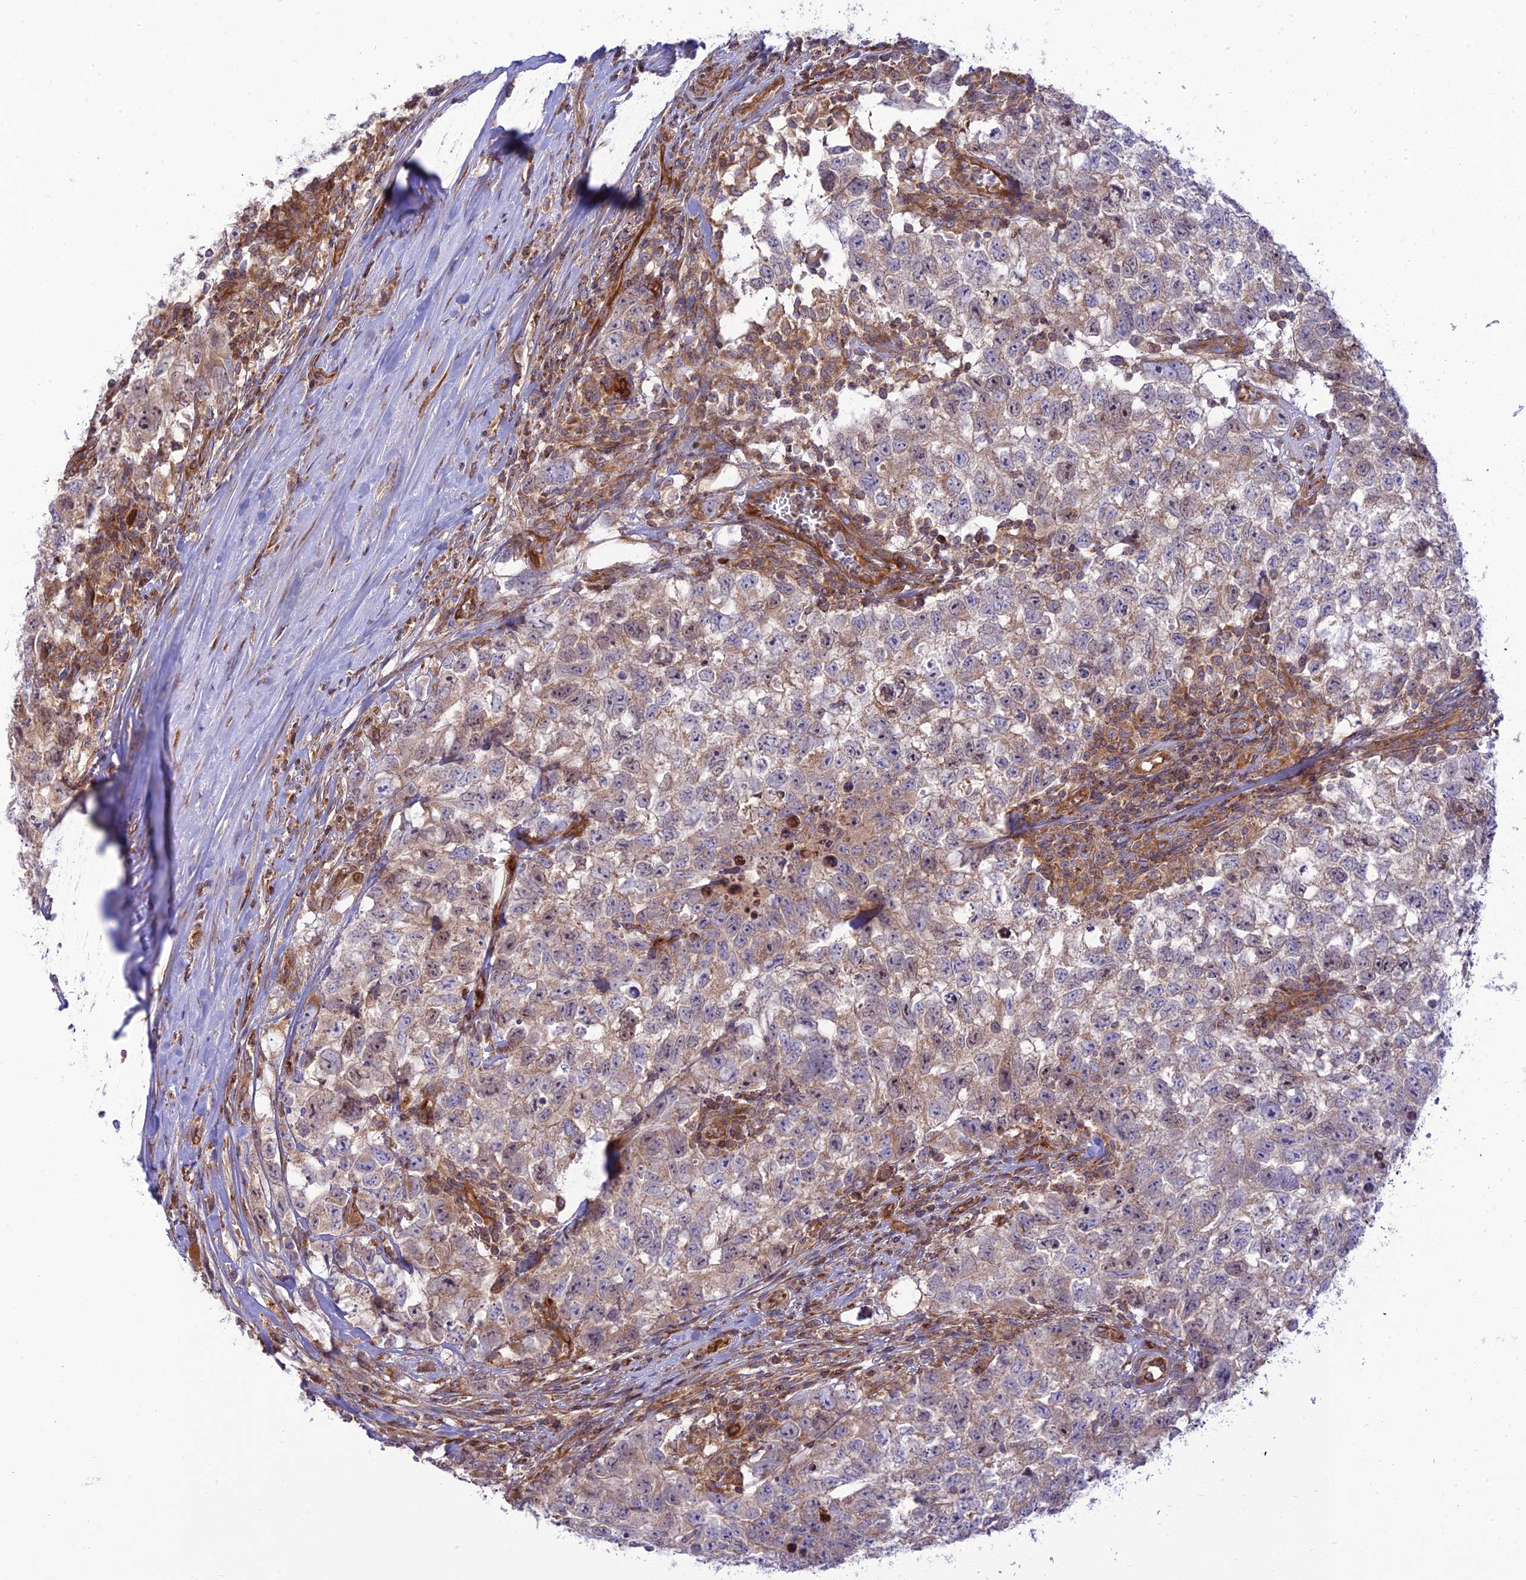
{"staining": {"intensity": "weak", "quantity": "25%-75%", "location": "cytoplasmic/membranous"}, "tissue": "testis cancer", "cell_type": "Tumor cells", "image_type": "cancer", "snomed": [{"axis": "morphology", "description": "Seminoma, NOS"}, {"axis": "morphology", "description": "Carcinoma, Embryonal, NOS"}, {"axis": "topography", "description": "Testis"}], "caption": "Immunohistochemical staining of human seminoma (testis) exhibits weak cytoplasmic/membranous protein expression in approximately 25%-75% of tumor cells.", "gene": "PIMREG", "patient": {"sex": "male", "age": 29}}